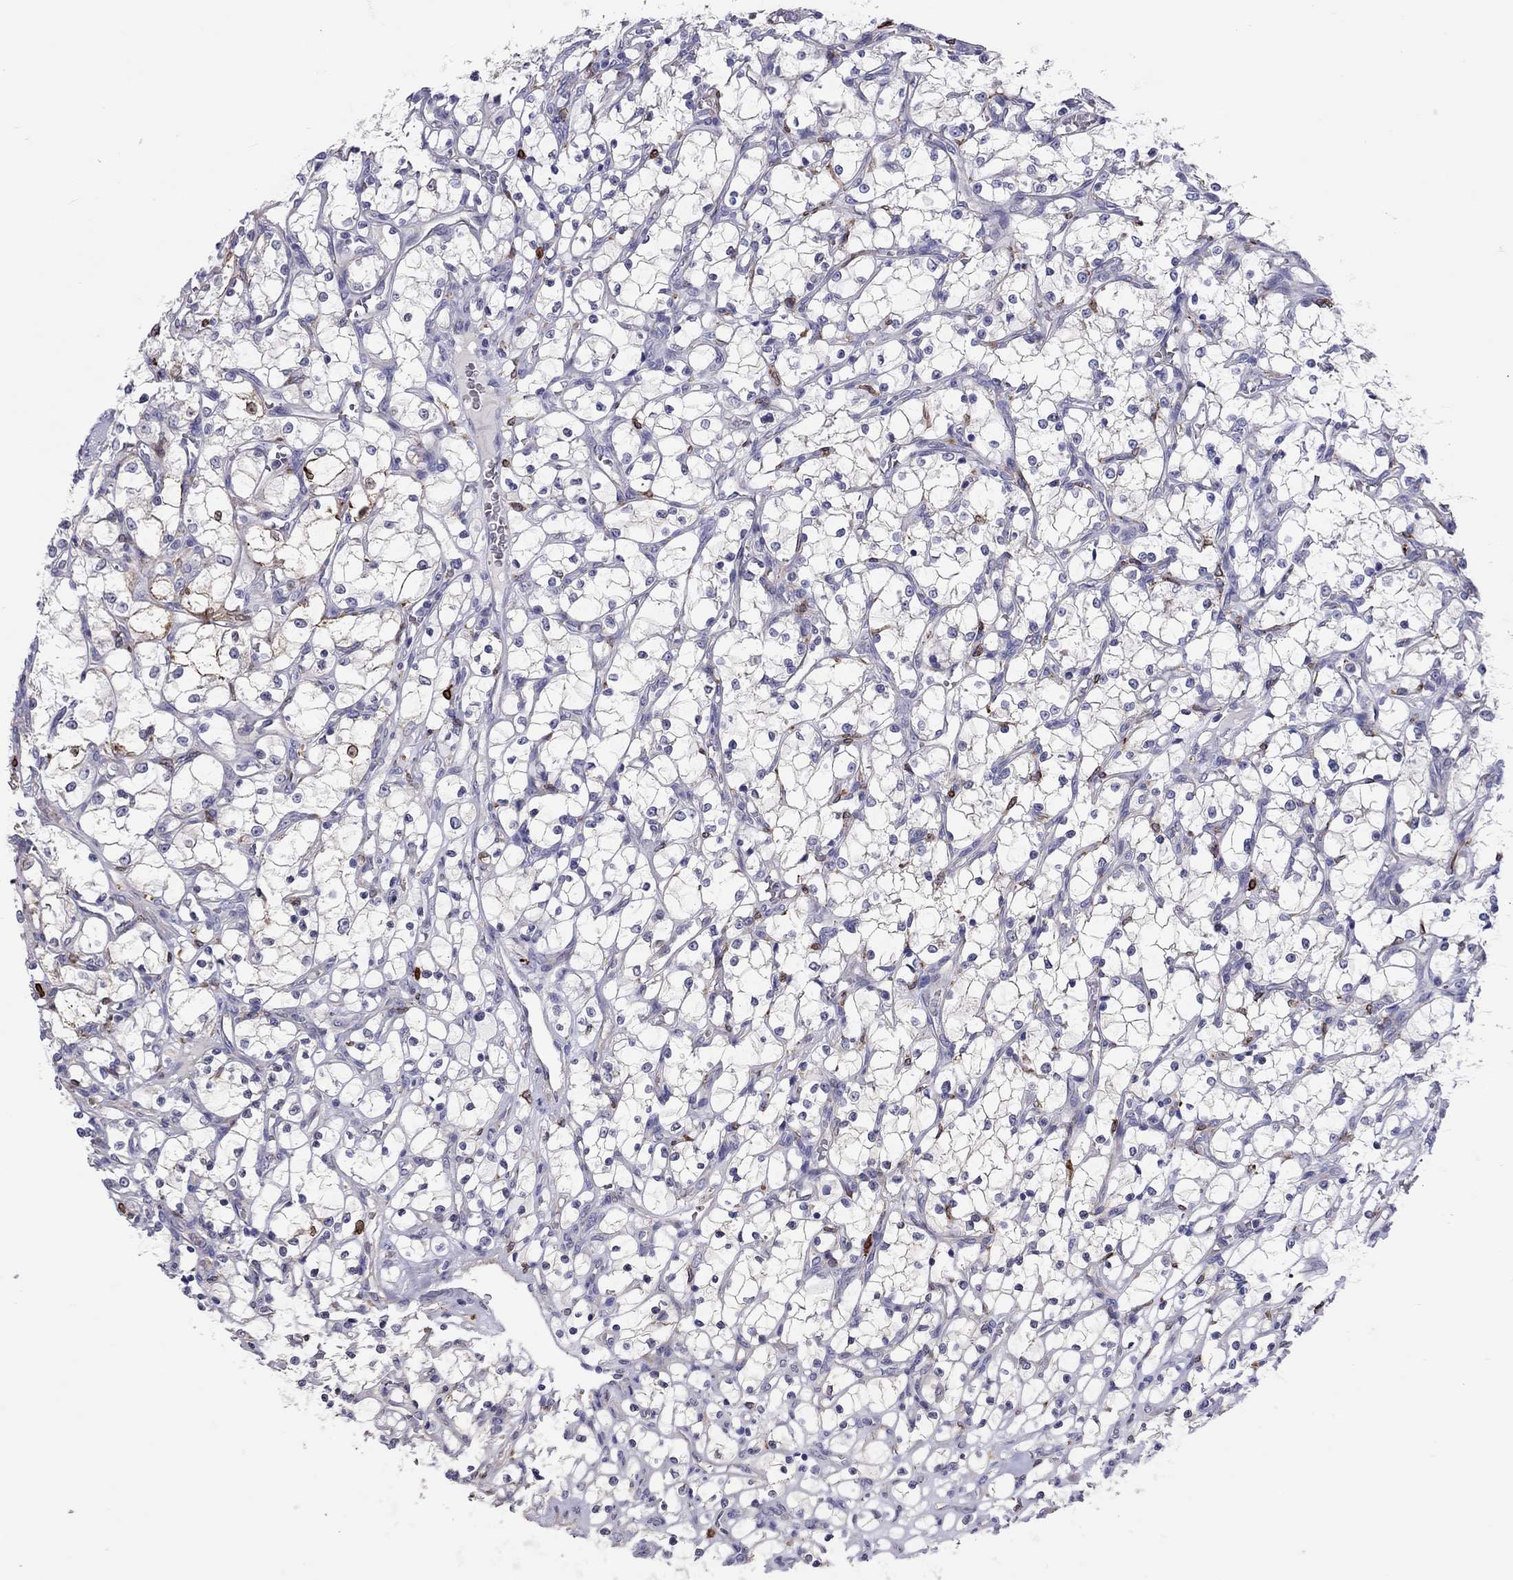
{"staining": {"intensity": "negative", "quantity": "none", "location": "none"}, "tissue": "renal cancer", "cell_type": "Tumor cells", "image_type": "cancer", "snomed": [{"axis": "morphology", "description": "Adenocarcinoma, NOS"}, {"axis": "topography", "description": "Kidney"}], "caption": "Photomicrograph shows no protein expression in tumor cells of renal cancer (adenocarcinoma) tissue.", "gene": "ADORA2A", "patient": {"sex": "female", "age": 69}}